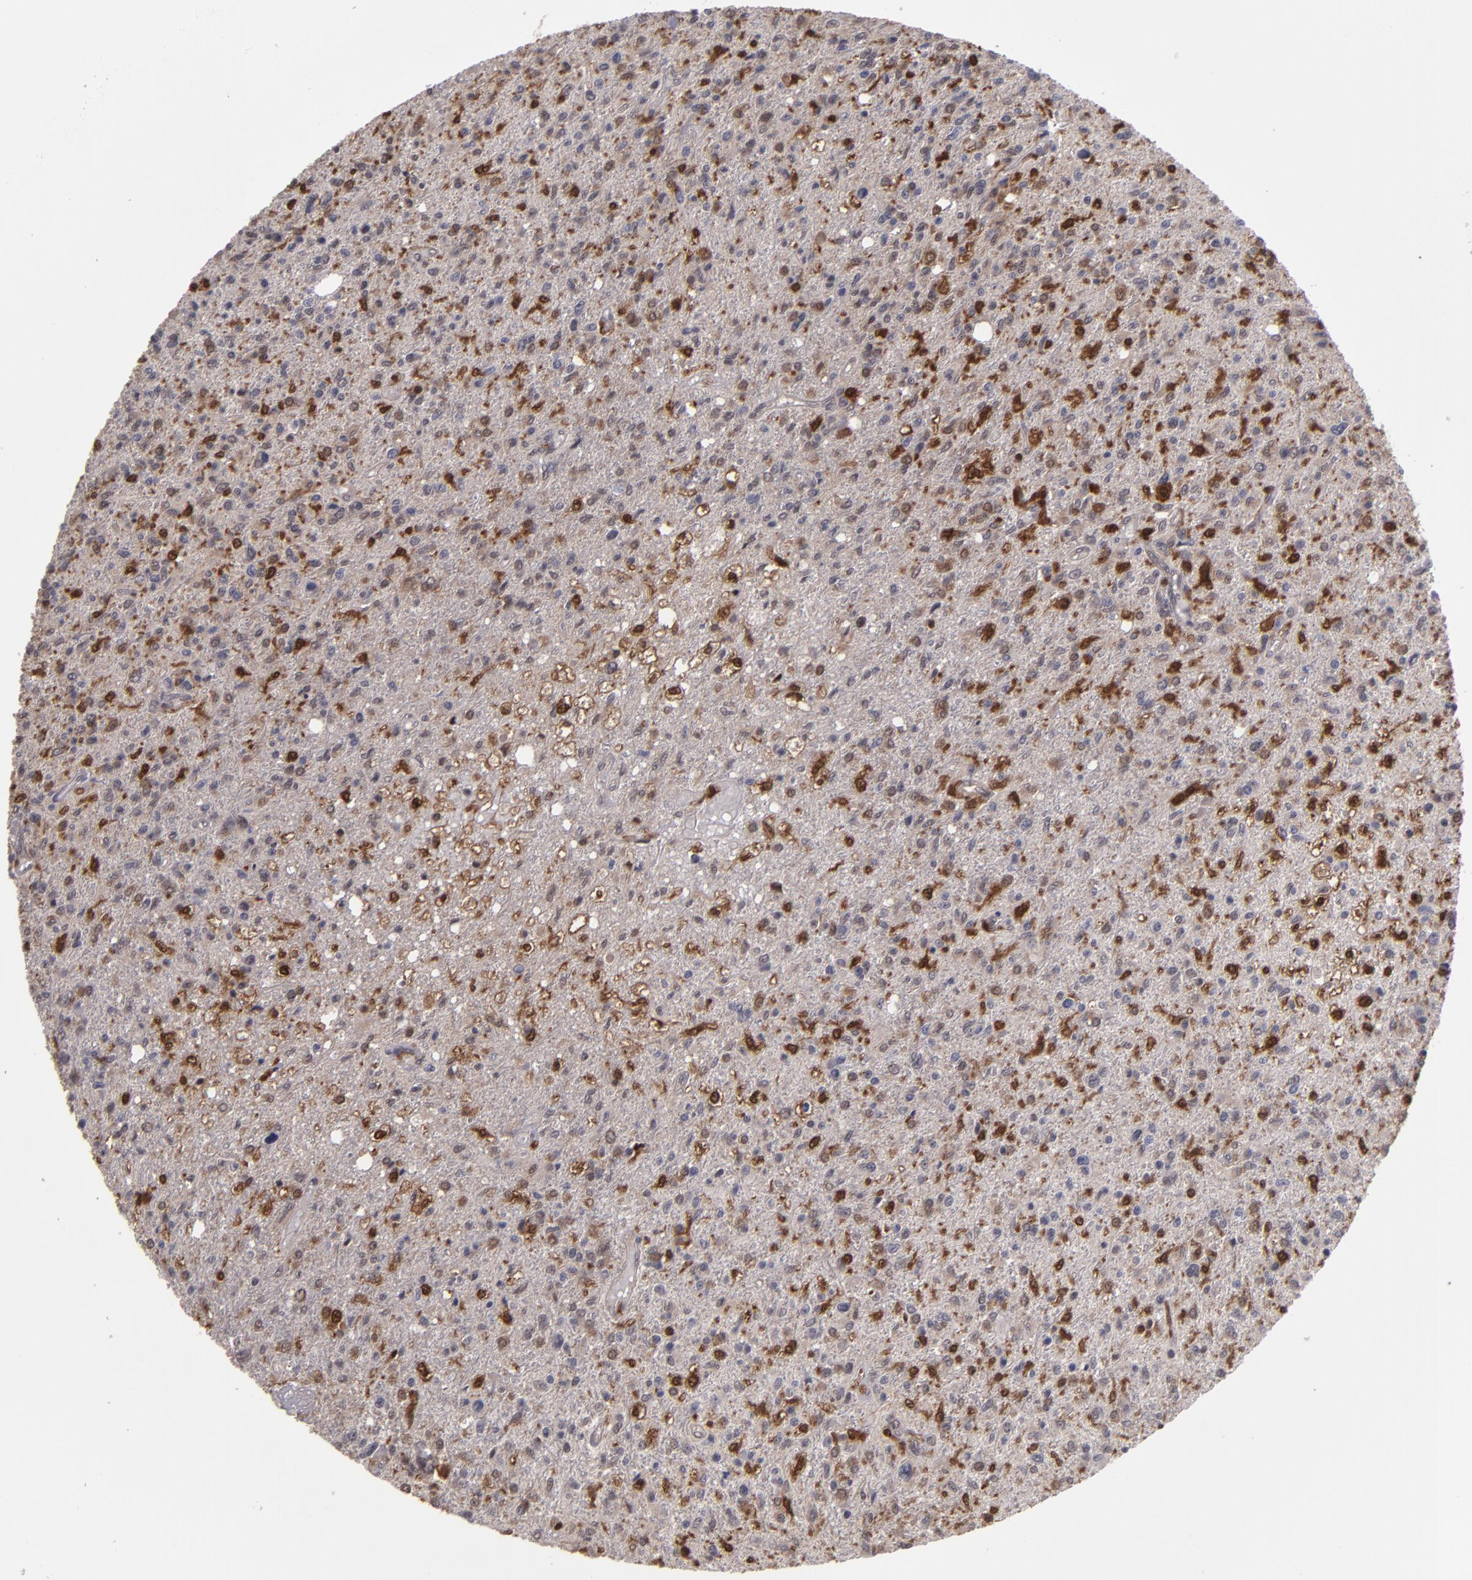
{"staining": {"intensity": "weak", "quantity": "25%-75%", "location": "cytoplasmic/membranous,nuclear"}, "tissue": "glioma", "cell_type": "Tumor cells", "image_type": "cancer", "snomed": [{"axis": "morphology", "description": "Glioma, malignant, High grade"}, {"axis": "topography", "description": "Cerebral cortex"}], "caption": "Brown immunohistochemical staining in high-grade glioma (malignant) displays weak cytoplasmic/membranous and nuclear positivity in about 25%-75% of tumor cells.", "gene": "GRB2", "patient": {"sex": "male", "age": 76}}